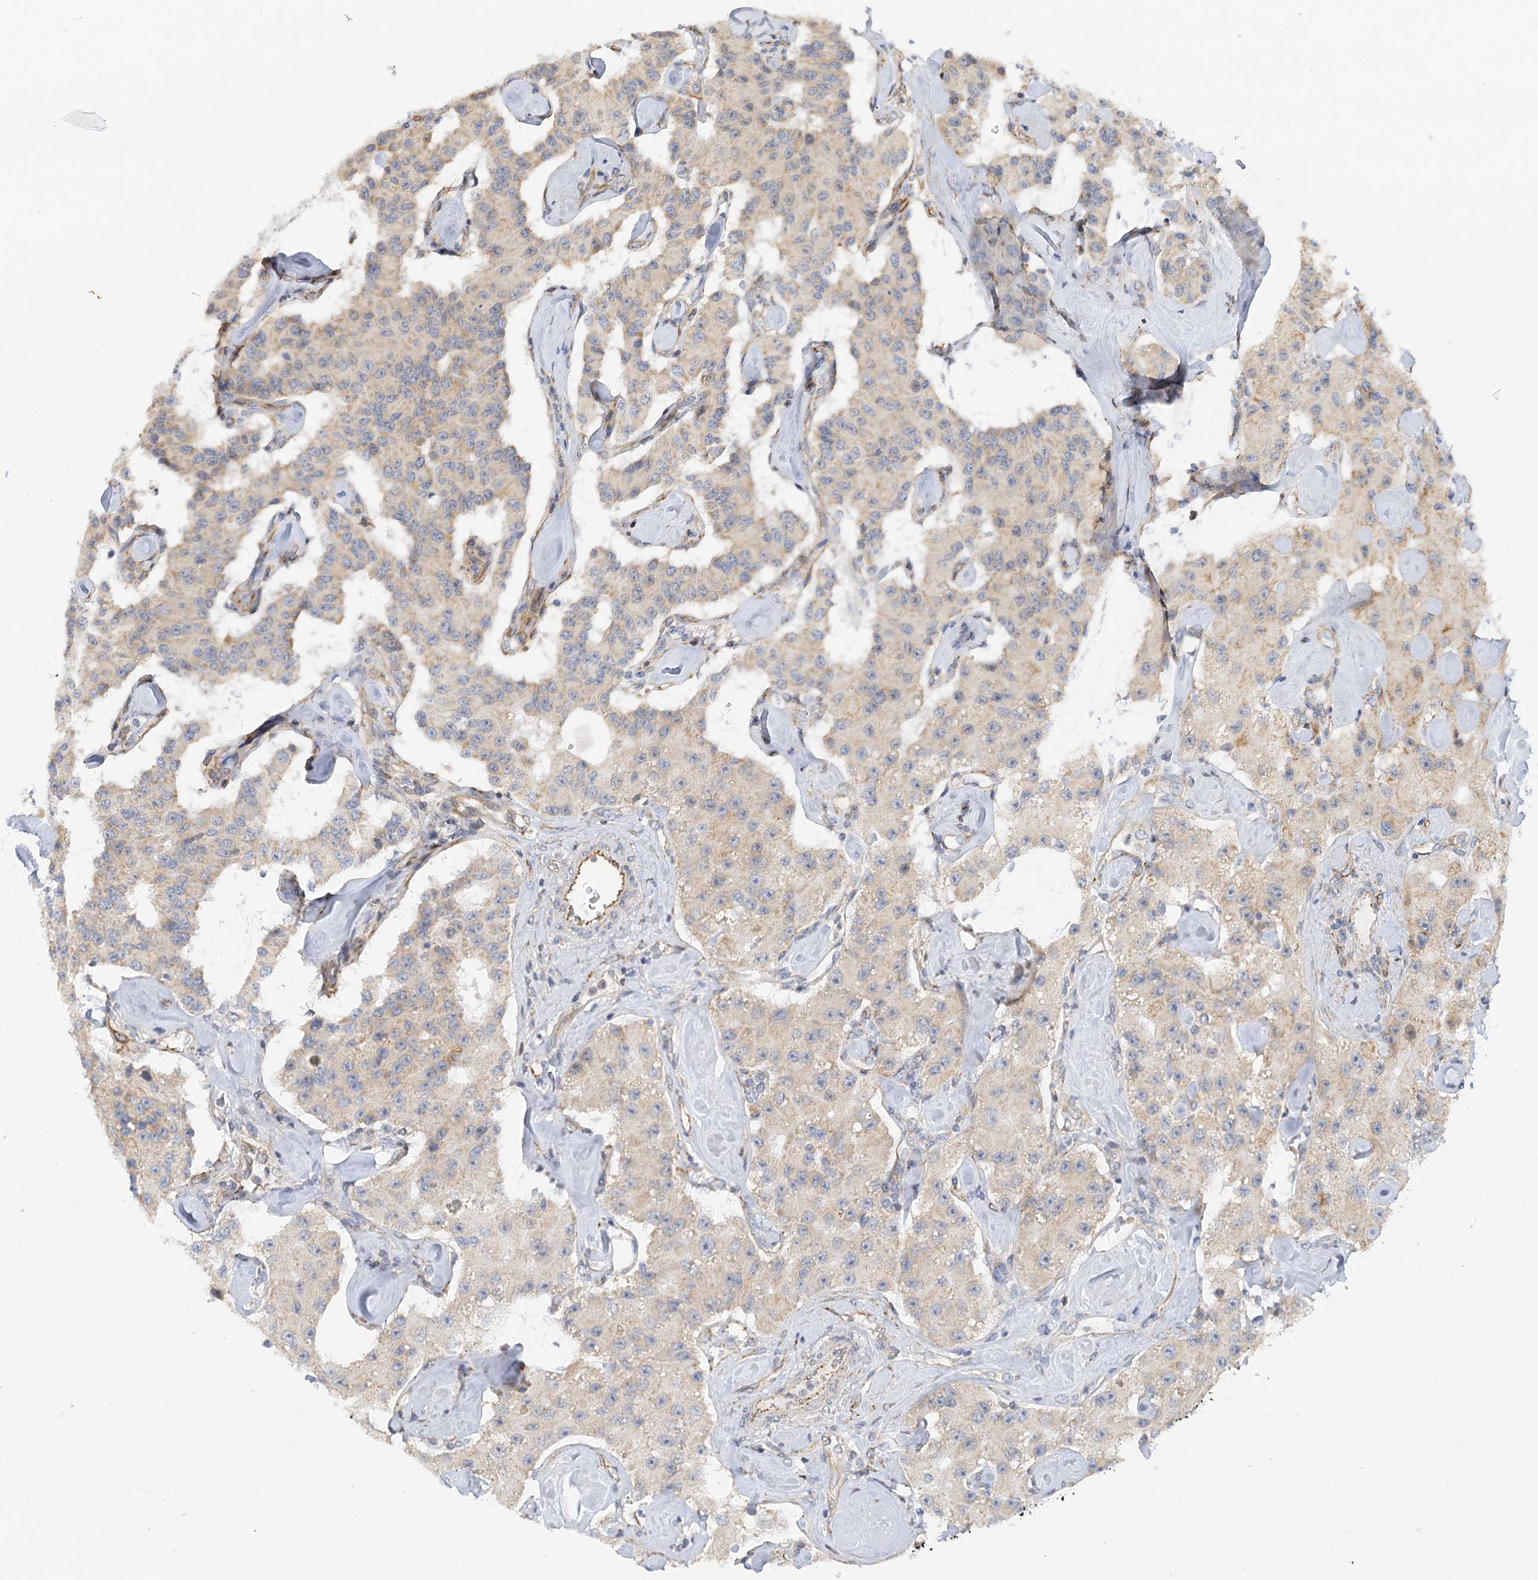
{"staining": {"intensity": "weak", "quantity": "25%-75%", "location": "cytoplasmic/membranous"}, "tissue": "carcinoid", "cell_type": "Tumor cells", "image_type": "cancer", "snomed": [{"axis": "morphology", "description": "Carcinoid, malignant, NOS"}, {"axis": "topography", "description": "Pancreas"}], "caption": "The micrograph reveals staining of carcinoid (malignant), revealing weak cytoplasmic/membranous protein positivity (brown color) within tumor cells.", "gene": "NELL2", "patient": {"sex": "male", "age": 41}}